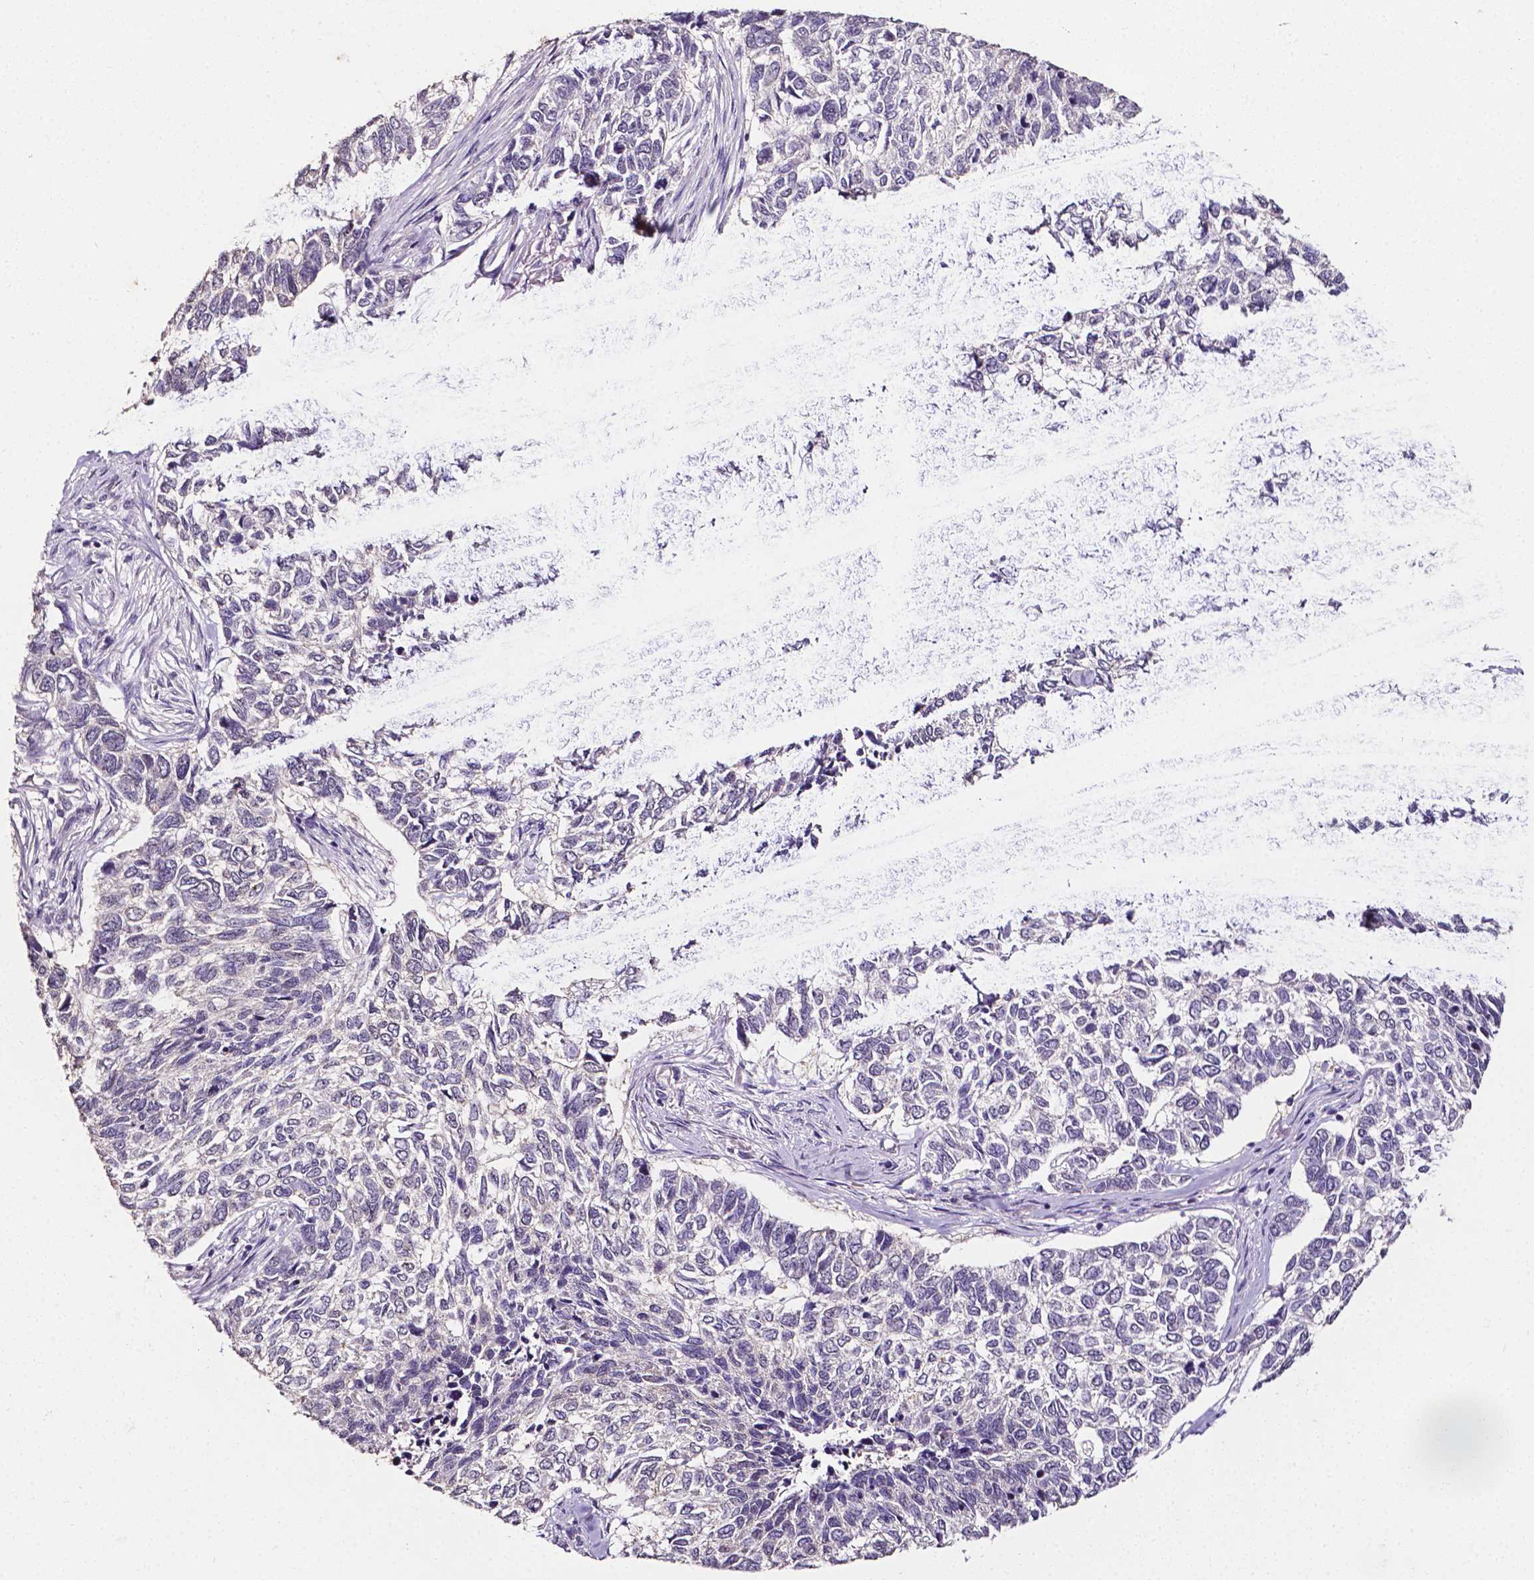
{"staining": {"intensity": "negative", "quantity": "none", "location": "none"}, "tissue": "skin cancer", "cell_type": "Tumor cells", "image_type": "cancer", "snomed": [{"axis": "morphology", "description": "Basal cell carcinoma"}, {"axis": "topography", "description": "Skin"}], "caption": "The IHC micrograph has no significant positivity in tumor cells of skin cancer (basal cell carcinoma) tissue.", "gene": "PSAT1", "patient": {"sex": "female", "age": 65}}